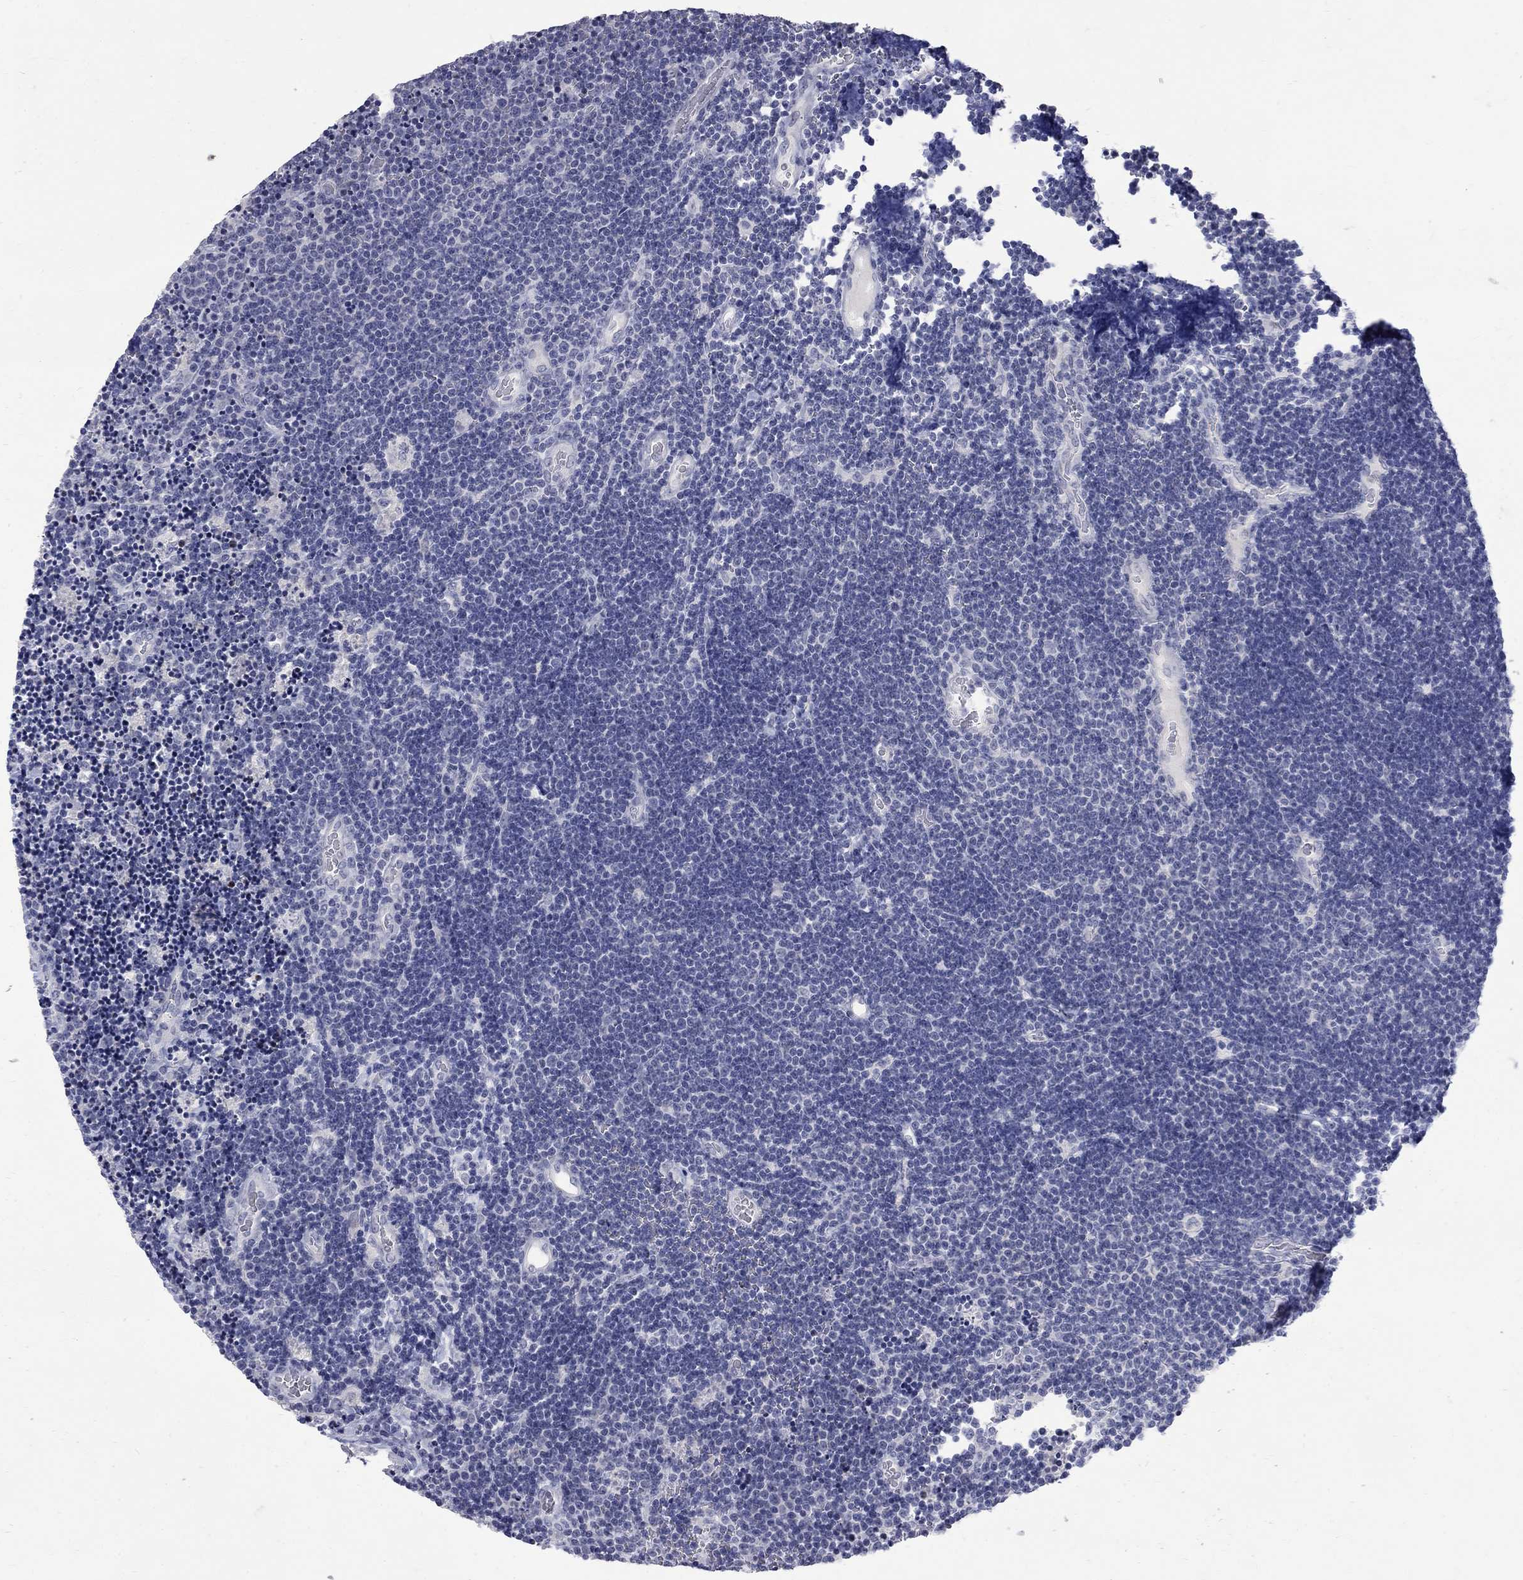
{"staining": {"intensity": "negative", "quantity": "none", "location": "none"}, "tissue": "lymphoma", "cell_type": "Tumor cells", "image_type": "cancer", "snomed": [{"axis": "morphology", "description": "Malignant lymphoma, non-Hodgkin's type, Low grade"}, {"axis": "topography", "description": "Brain"}], "caption": "The histopathology image displays no staining of tumor cells in low-grade malignant lymphoma, non-Hodgkin's type. (DAB (3,3'-diaminobenzidine) immunohistochemistry (IHC) with hematoxylin counter stain).", "gene": "CTNND2", "patient": {"sex": "female", "age": 66}}